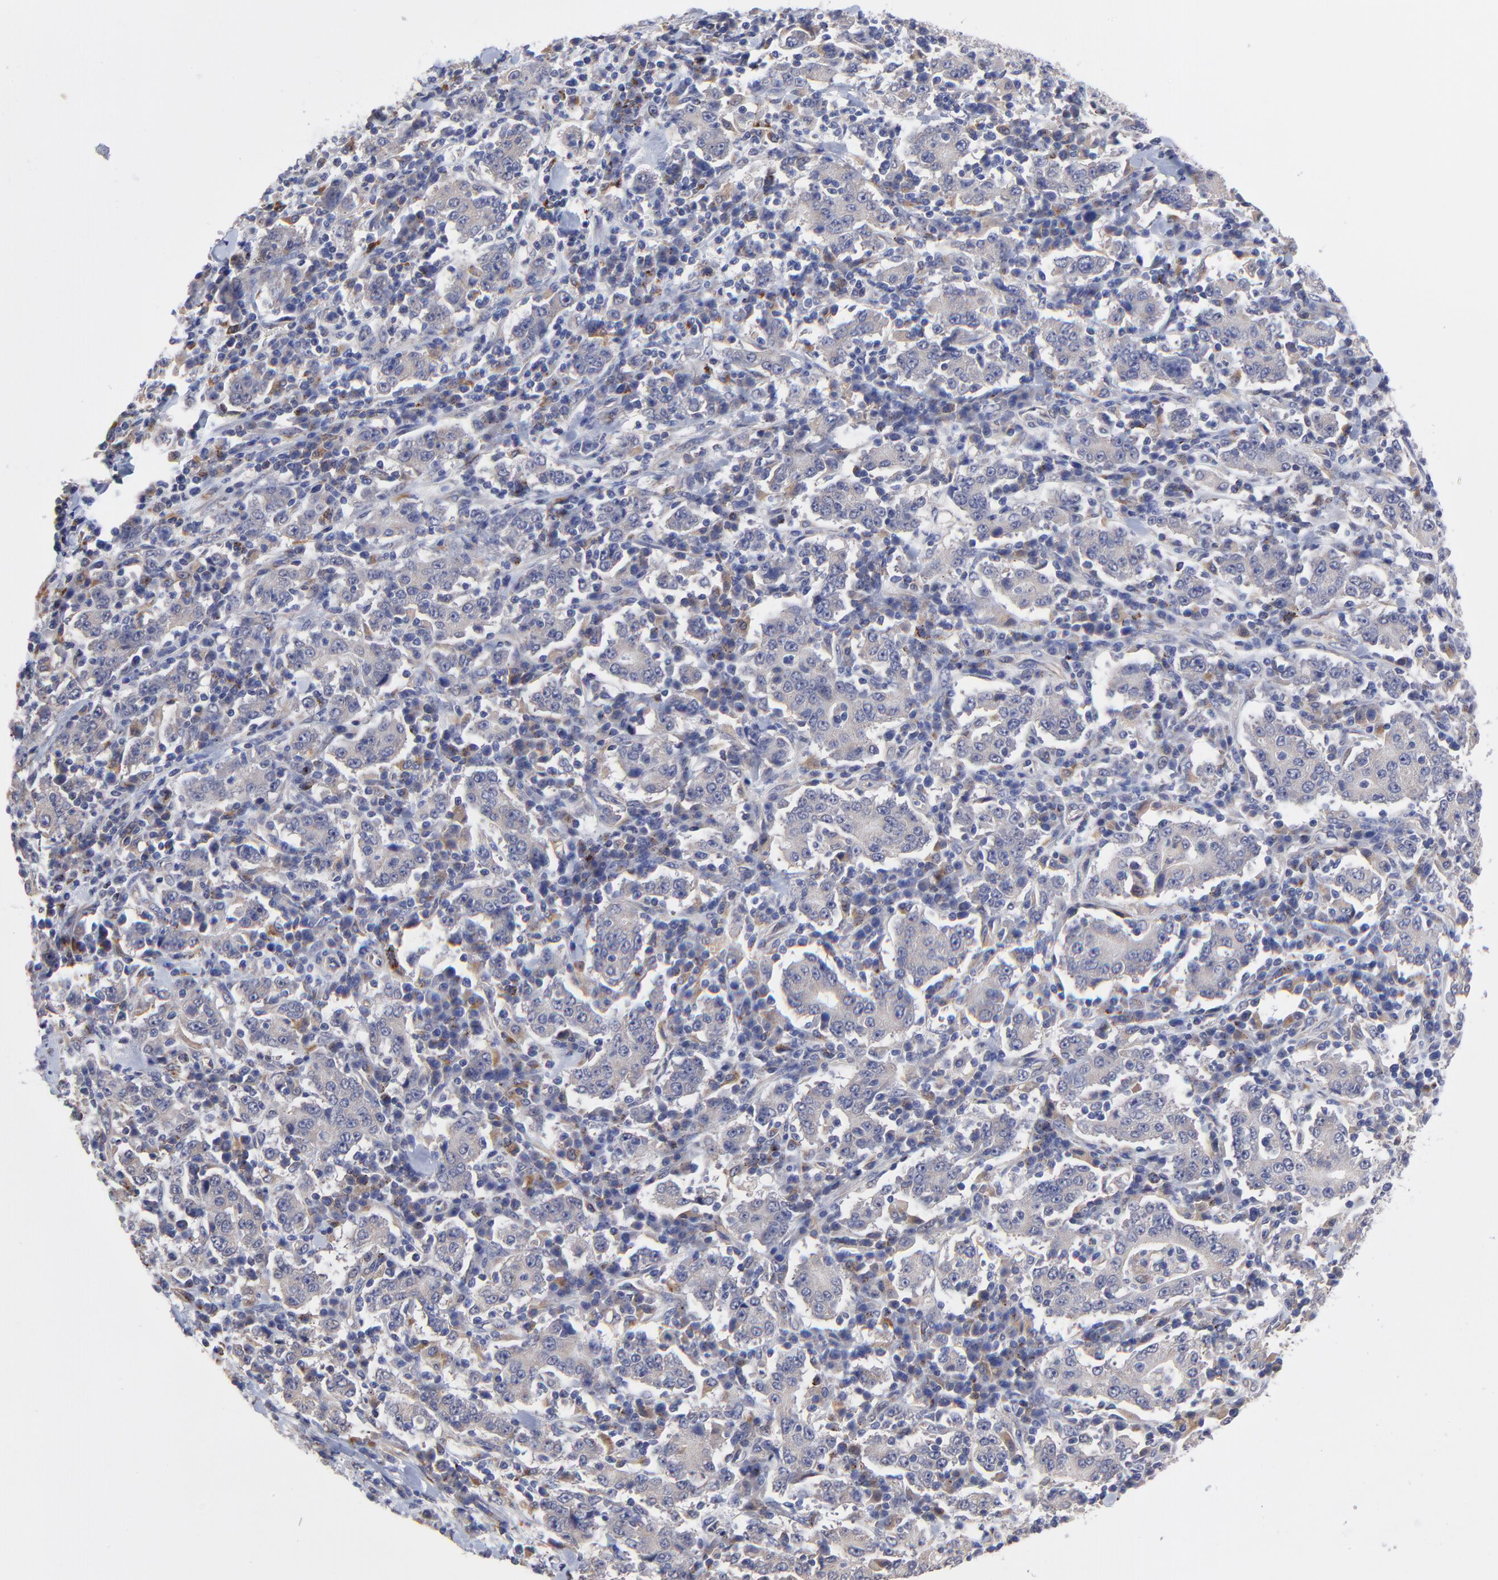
{"staining": {"intensity": "weak", "quantity": "<25%", "location": "cytoplasmic/membranous"}, "tissue": "stomach cancer", "cell_type": "Tumor cells", "image_type": "cancer", "snomed": [{"axis": "morphology", "description": "Normal tissue, NOS"}, {"axis": "morphology", "description": "Adenocarcinoma, NOS"}, {"axis": "topography", "description": "Stomach, upper"}, {"axis": "topography", "description": "Stomach"}], "caption": "The IHC histopathology image has no significant expression in tumor cells of stomach adenocarcinoma tissue.", "gene": "PDE4B", "patient": {"sex": "male", "age": 59}}